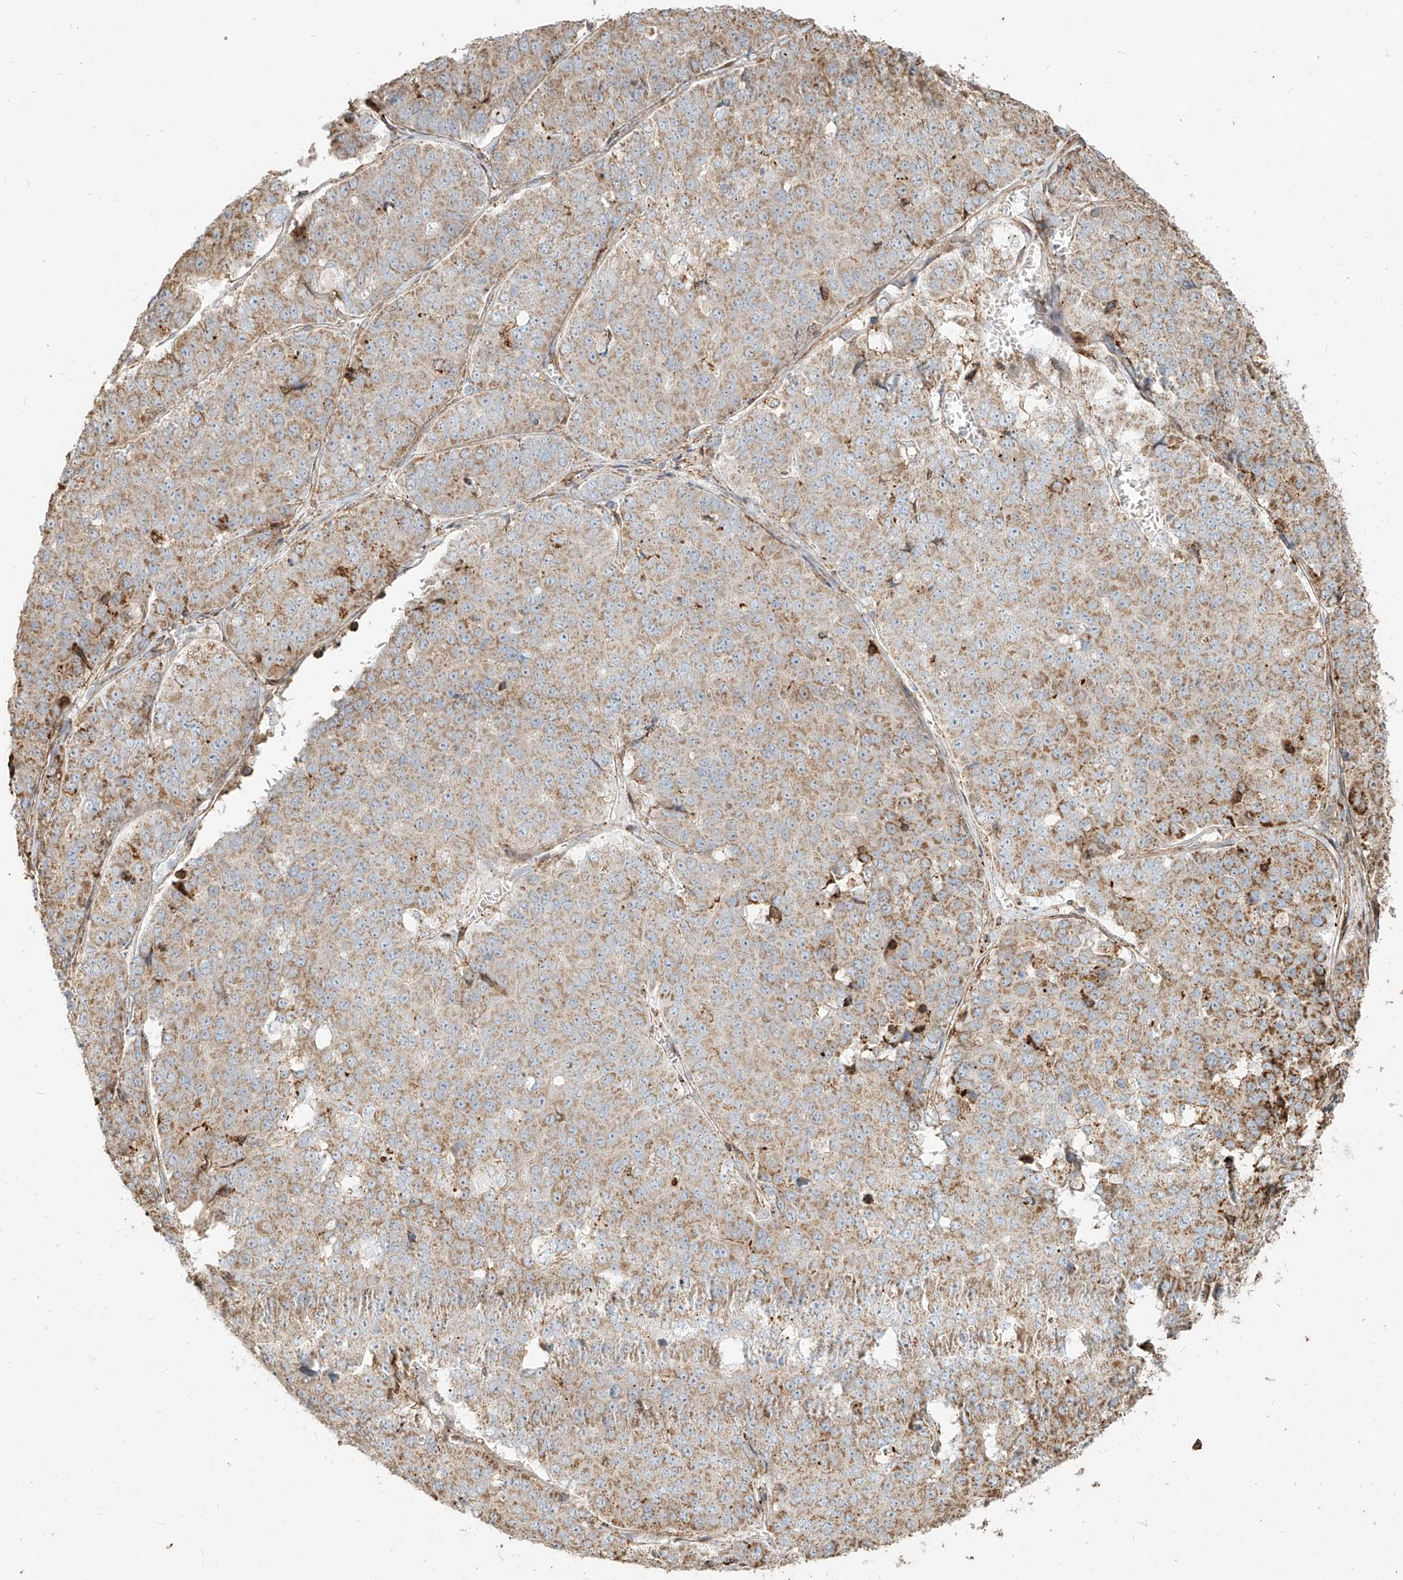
{"staining": {"intensity": "weak", "quantity": ">75%", "location": "cytoplasmic/membranous"}, "tissue": "pancreatic cancer", "cell_type": "Tumor cells", "image_type": "cancer", "snomed": [{"axis": "morphology", "description": "Adenocarcinoma, NOS"}, {"axis": "topography", "description": "Pancreas"}], "caption": "This histopathology image shows pancreatic cancer stained with immunohistochemistry (IHC) to label a protein in brown. The cytoplasmic/membranous of tumor cells show weak positivity for the protein. Nuclei are counter-stained blue.", "gene": "MTX2", "patient": {"sex": "male", "age": 50}}